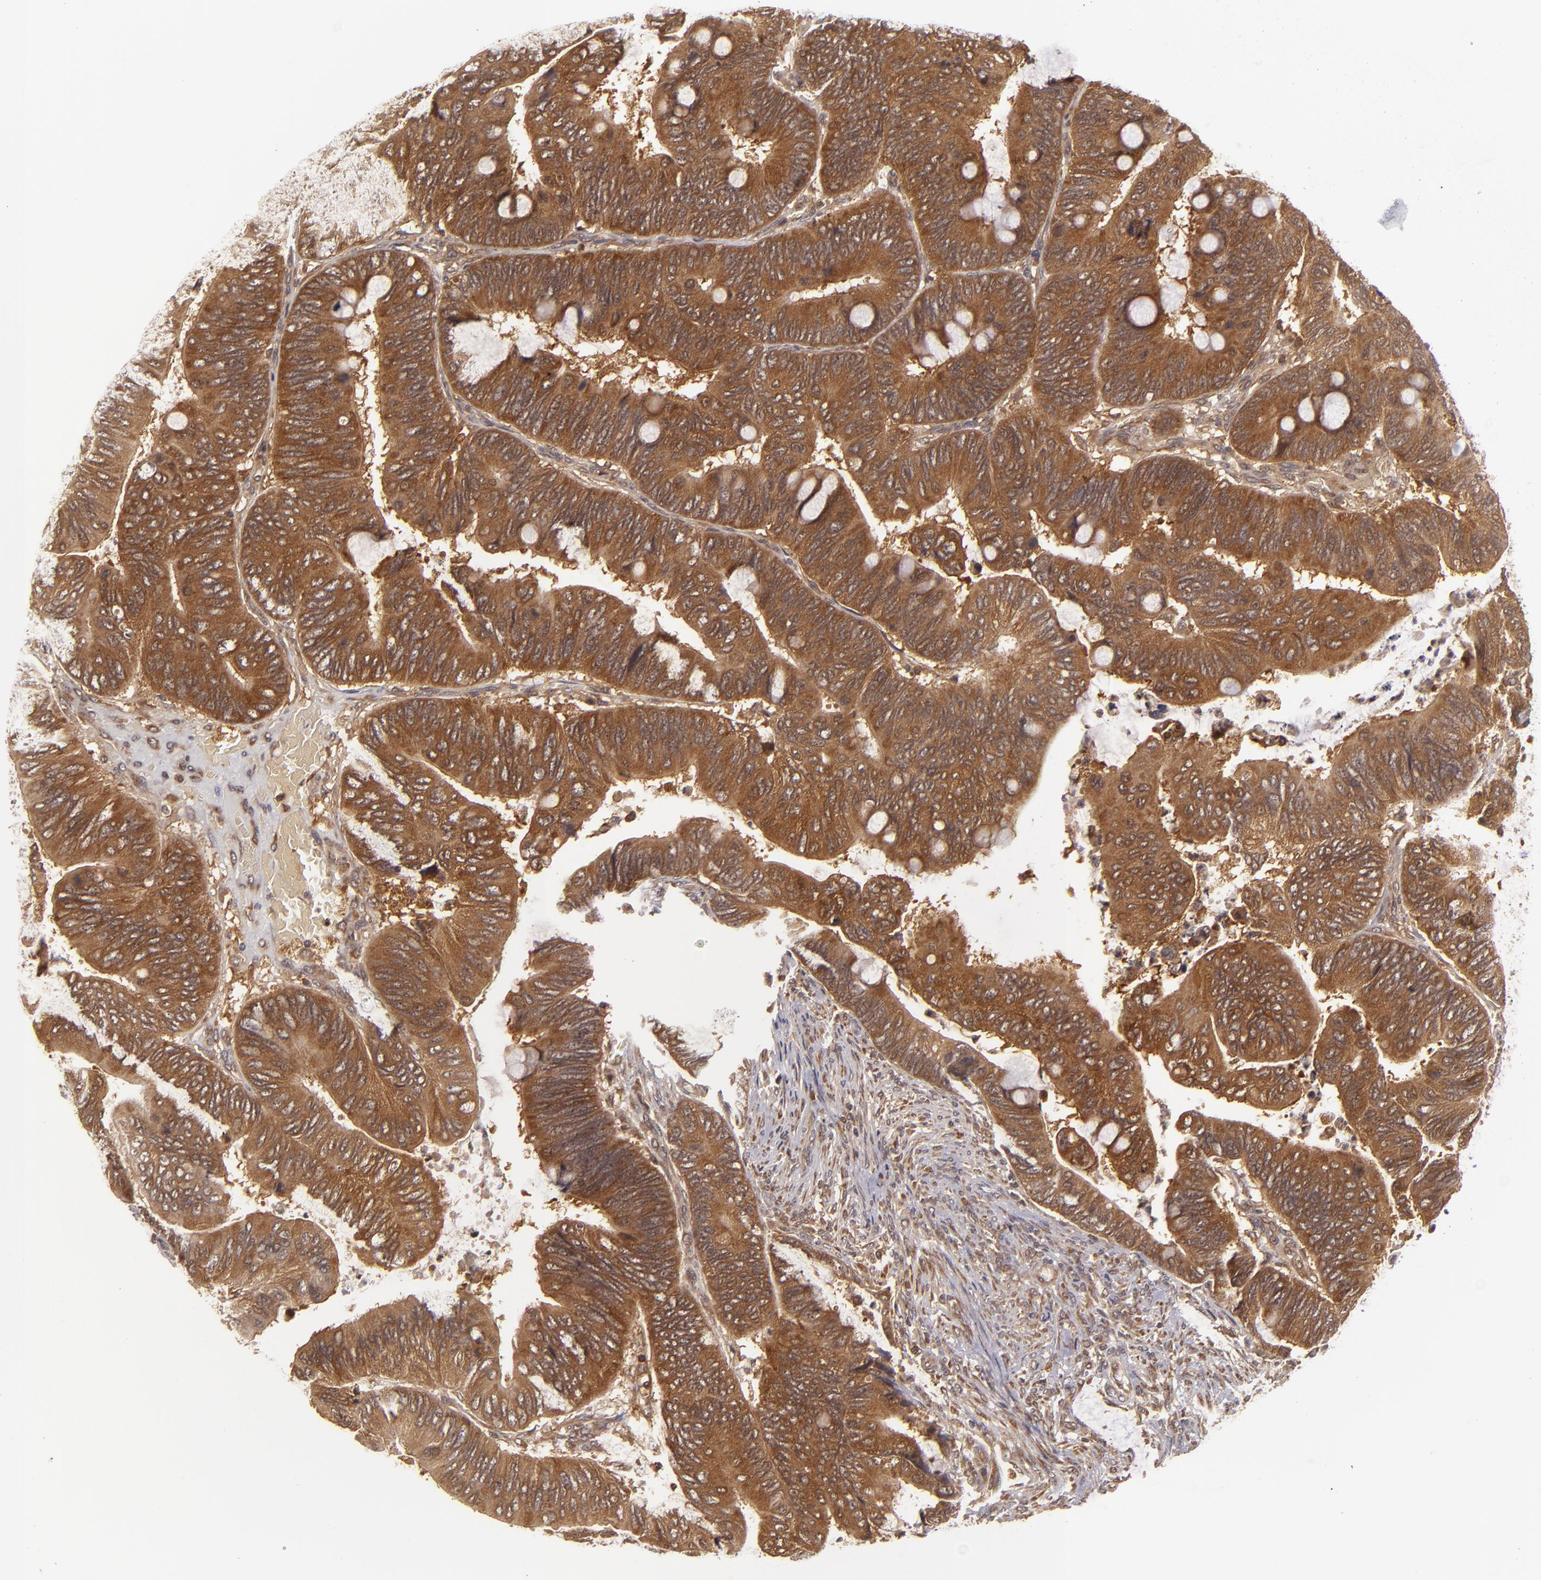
{"staining": {"intensity": "strong", "quantity": ">75%", "location": "cytoplasmic/membranous"}, "tissue": "colorectal cancer", "cell_type": "Tumor cells", "image_type": "cancer", "snomed": [{"axis": "morphology", "description": "Normal tissue, NOS"}, {"axis": "morphology", "description": "Adenocarcinoma, NOS"}, {"axis": "topography", "description": "Rectum"}], "caption": "Colorectal adenocarcinoma stained with a protein marker displays strong staining in tumor cells.", "gene": "MAPK3", "patient": {"sex": "male", "age": 92}}